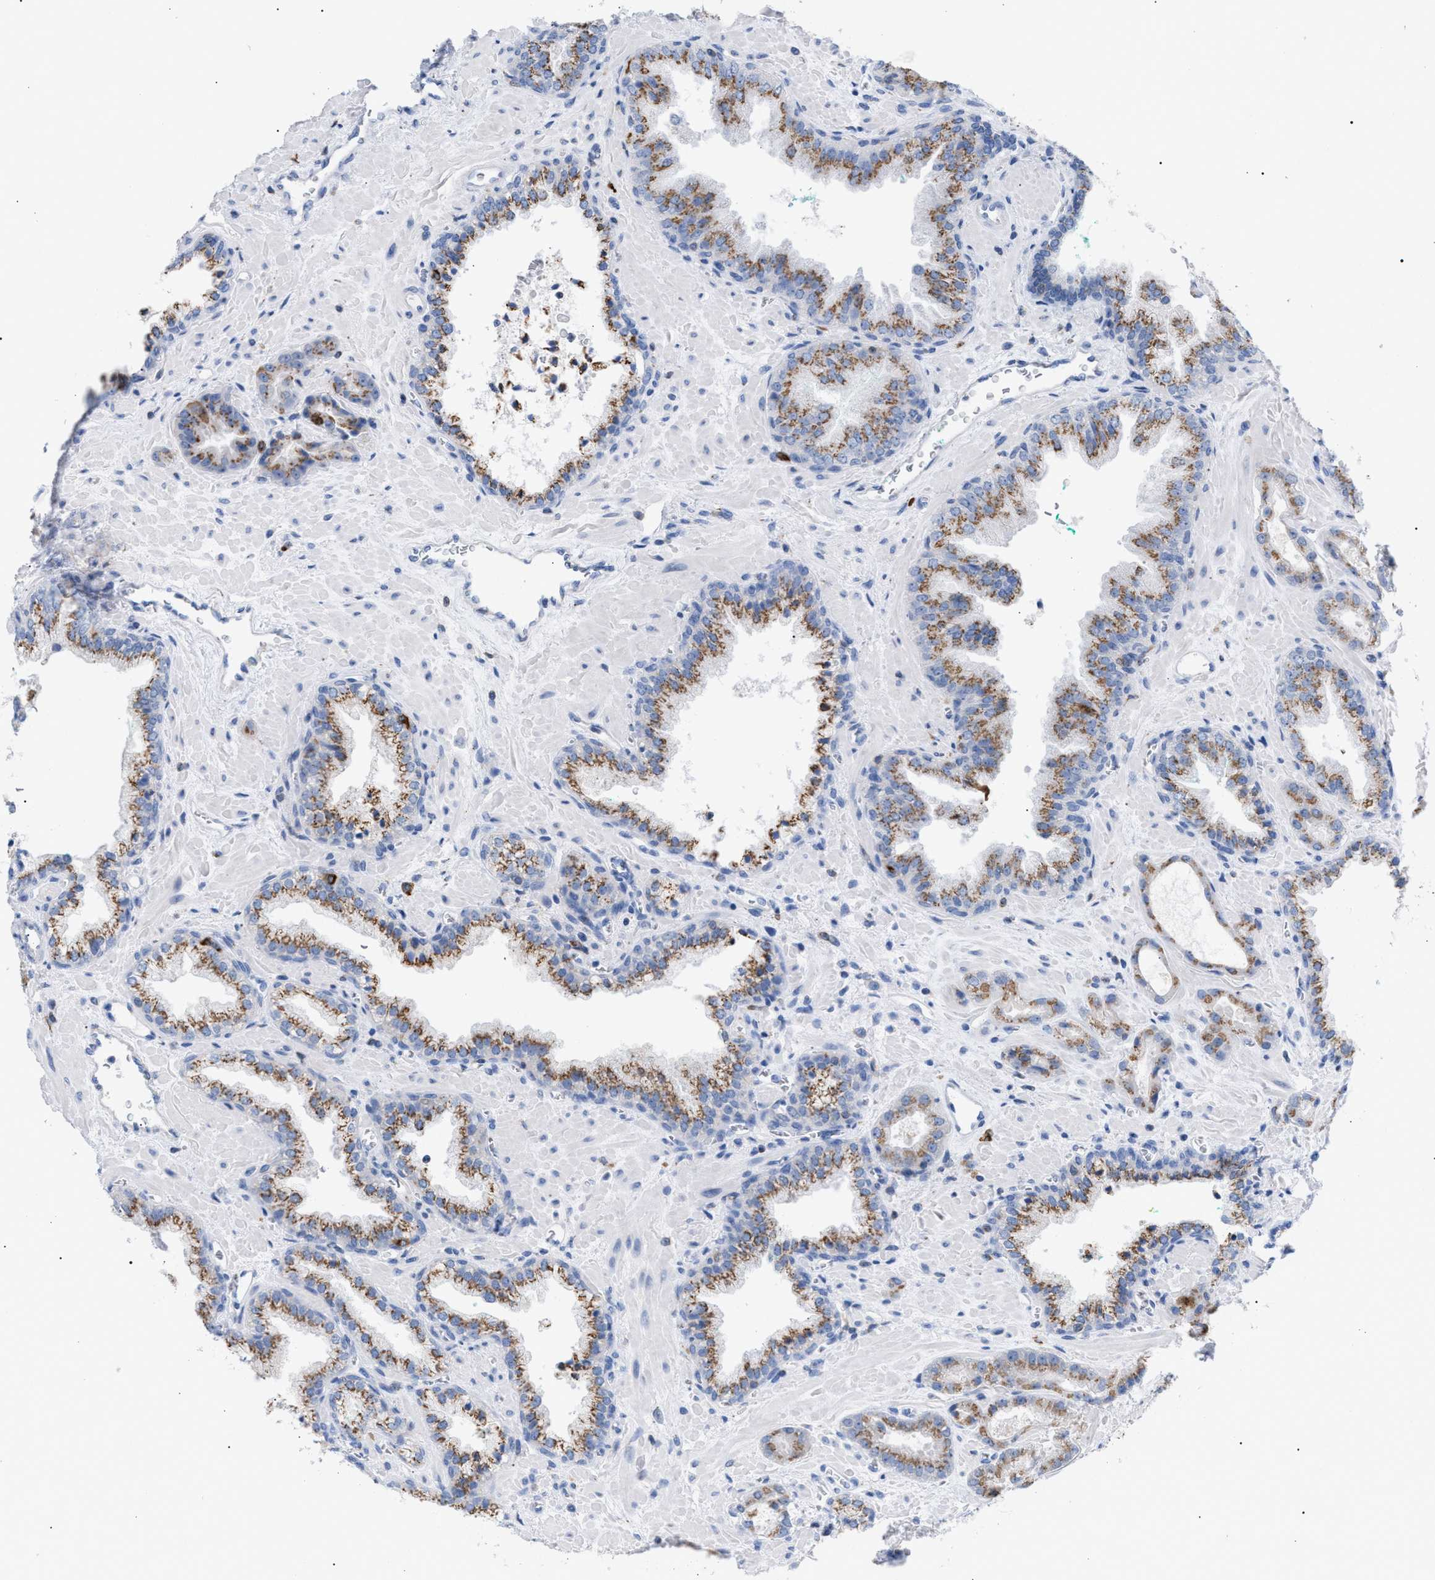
{"staining": {"intensity": "moderate", "quantity": ">75%", "location": "cytoplasmic/membranous"}, "tissue": "prostate cancer", "cell_type": "Tumor cells", "image_type": "cancer", "snomed": [{"axis": "morphology", "description": "Adenocarcinoma, Low grade"}, {"axis": "topography", "description": "Prostate"}], "caption": "DAB (3,3'-diaminobenzidine) immunohistochemical staining of human low-grade adenocarcinoma (prostate) shows moderate cytoplasmic/membranous protein expression in approximately >75% of tumor cells.", "gene": "TACC3", "patient": {"sex": "male", "age": 71}}